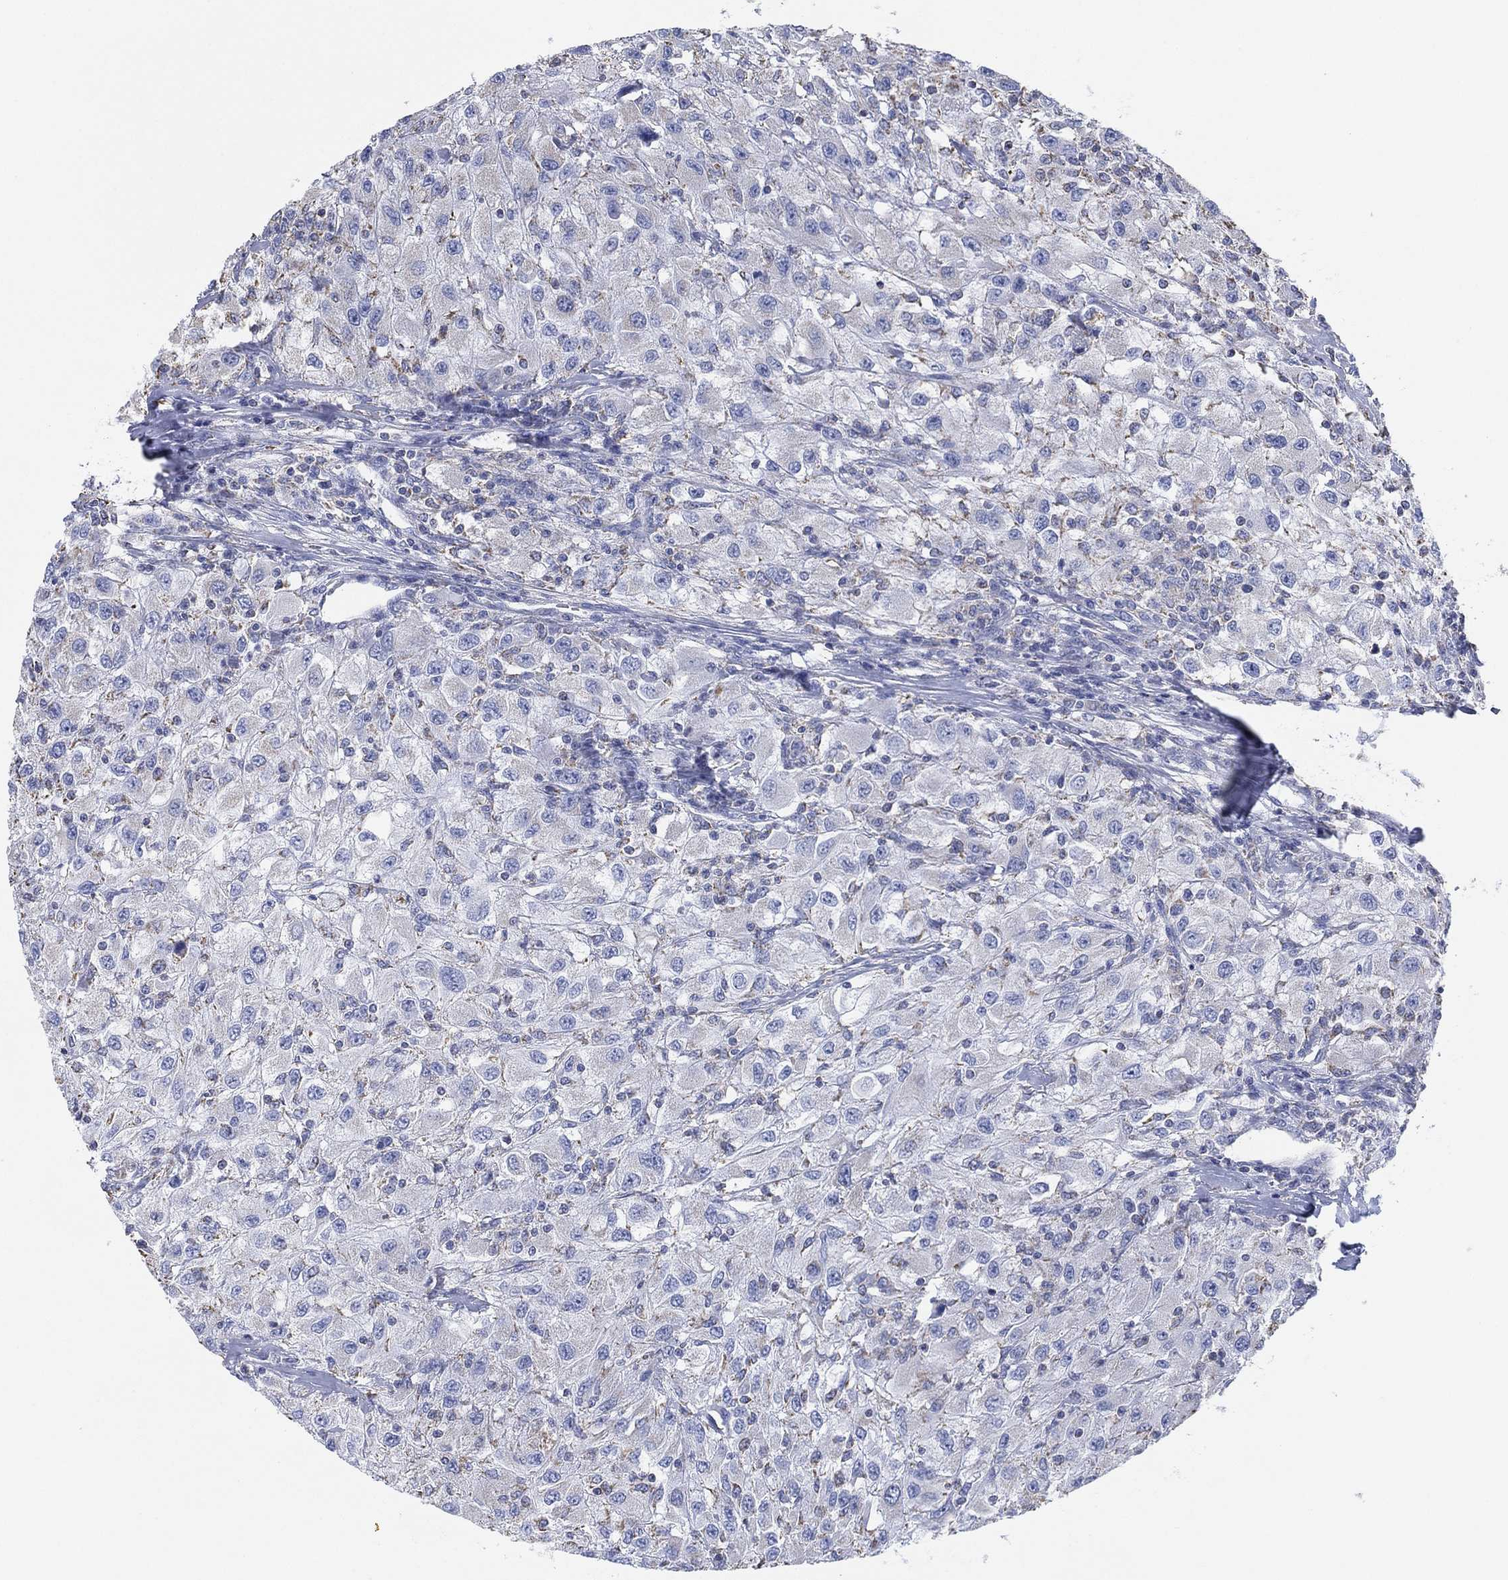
{"staining": {"intensity": "negative", "quantity": "none", "location": "none"}, "tissue": "renal cancer", "cell_type": "Tumor cells", "image_type": "cancer", "snomed": [{"axis": "morphology", "description": "Adenocarcinoma, NOS"}, {"axis": "topography", "description": "Kidney"}], "caption": "IHC of human adenocarcinoma (renal) demonstrates no expression in tumor cells.", "gene": "CFTR", "patient": {"sex": "female", "age": 67}}